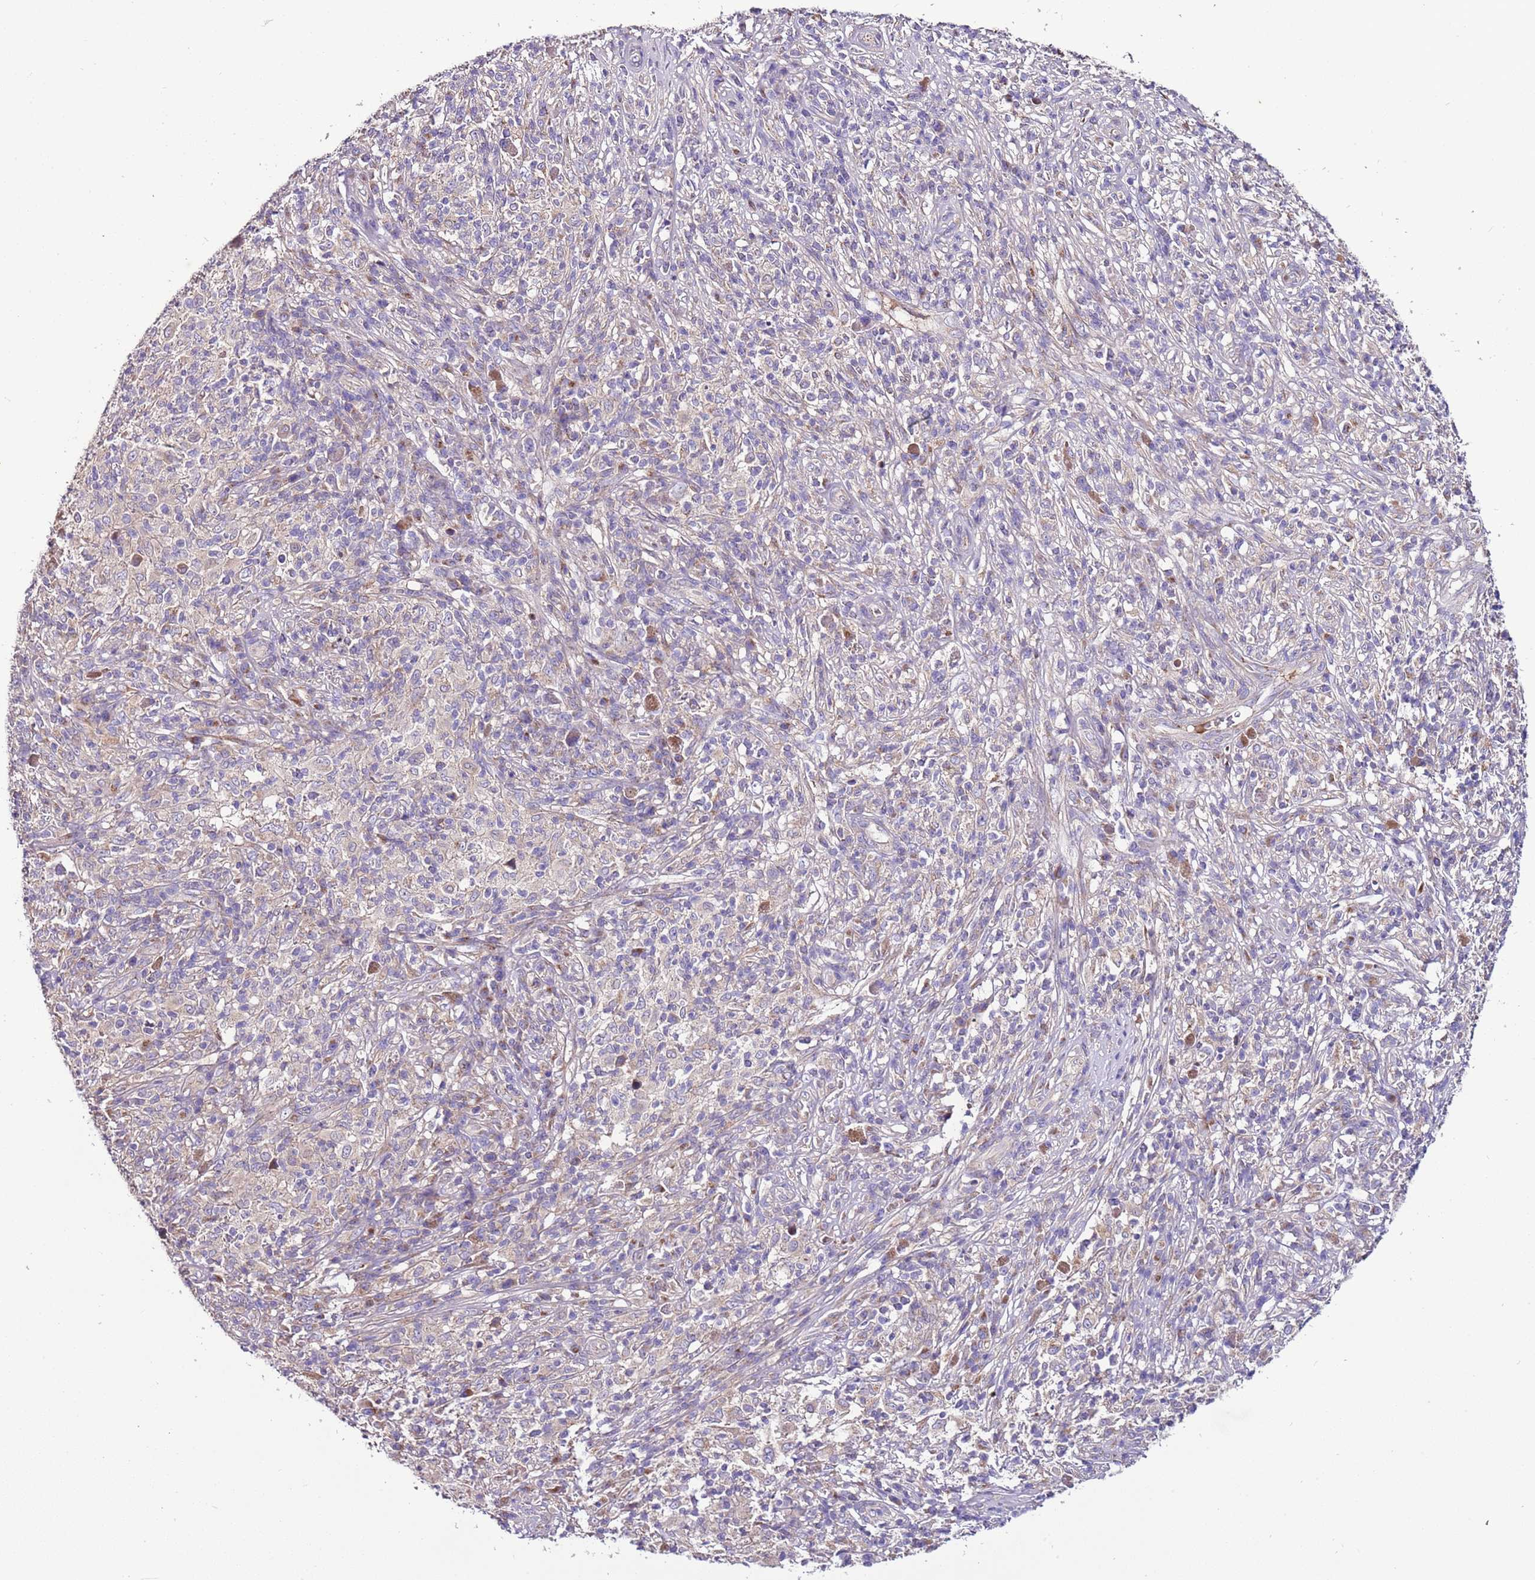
{"staining": {"intensity": "negative", "quantity": "none", "location": "none"}, "tissue": "melanoma", "cell_type": "Tumor cells", "image_type": "cancer", "snomed": [{"axis": "morphology", "description": "Malignant melanoma, NOS"}, {"axis": "topography", "description": "Skin"}], "caption": "IHC micrograph of human malignant melanoma stained for a protein (brown), which demonstrates no staining in tumor cells.", "gene": "FAM20A", "patient": {"sex": "male", "age": 66}}